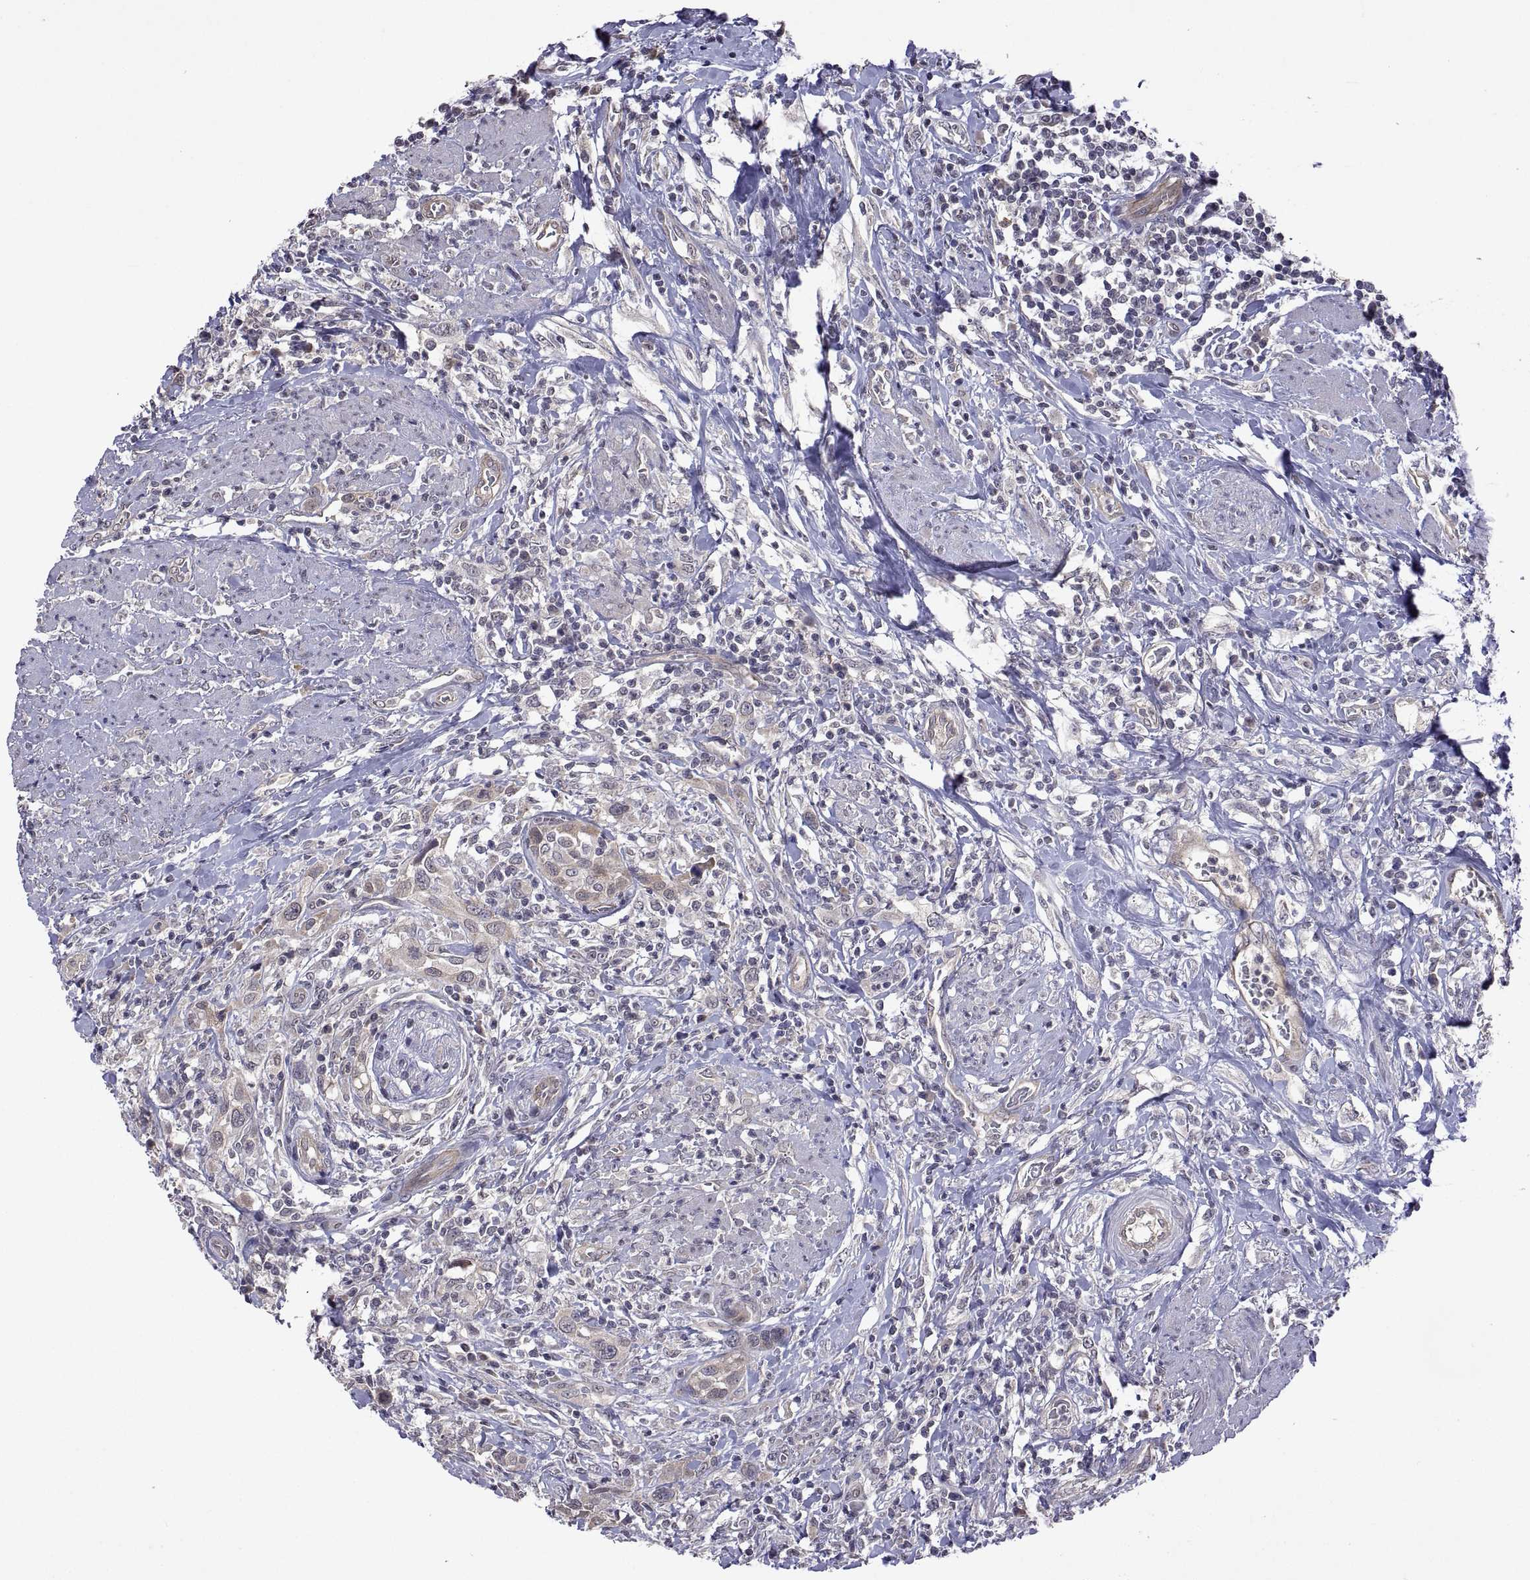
{"staining": {"intensity": "weak", "quantity": "25%-75%", "location": "cytoplasmic/membranous"}, "tissue": "urothelial cancer", "cell_type": "Tumor cells", "image_type": "cancer", "snomed": [{"axis": "morphology", "description": "Urothelial carcinoma, NOS"}, {"axis": "morphology", "description": "Urothelial carcinoma, High grade"}, {"axis": "topography", "description": "Urinary bladder"}], "caption": "About 25%-75% of tumor cells in urothelial cancer exhibit weak cytoplasmic/membranous protein positivity as visualized by brown immunohistochemical staining.", "gene": "LAMA1", "patient": {"sex": "female", "age": 64}}